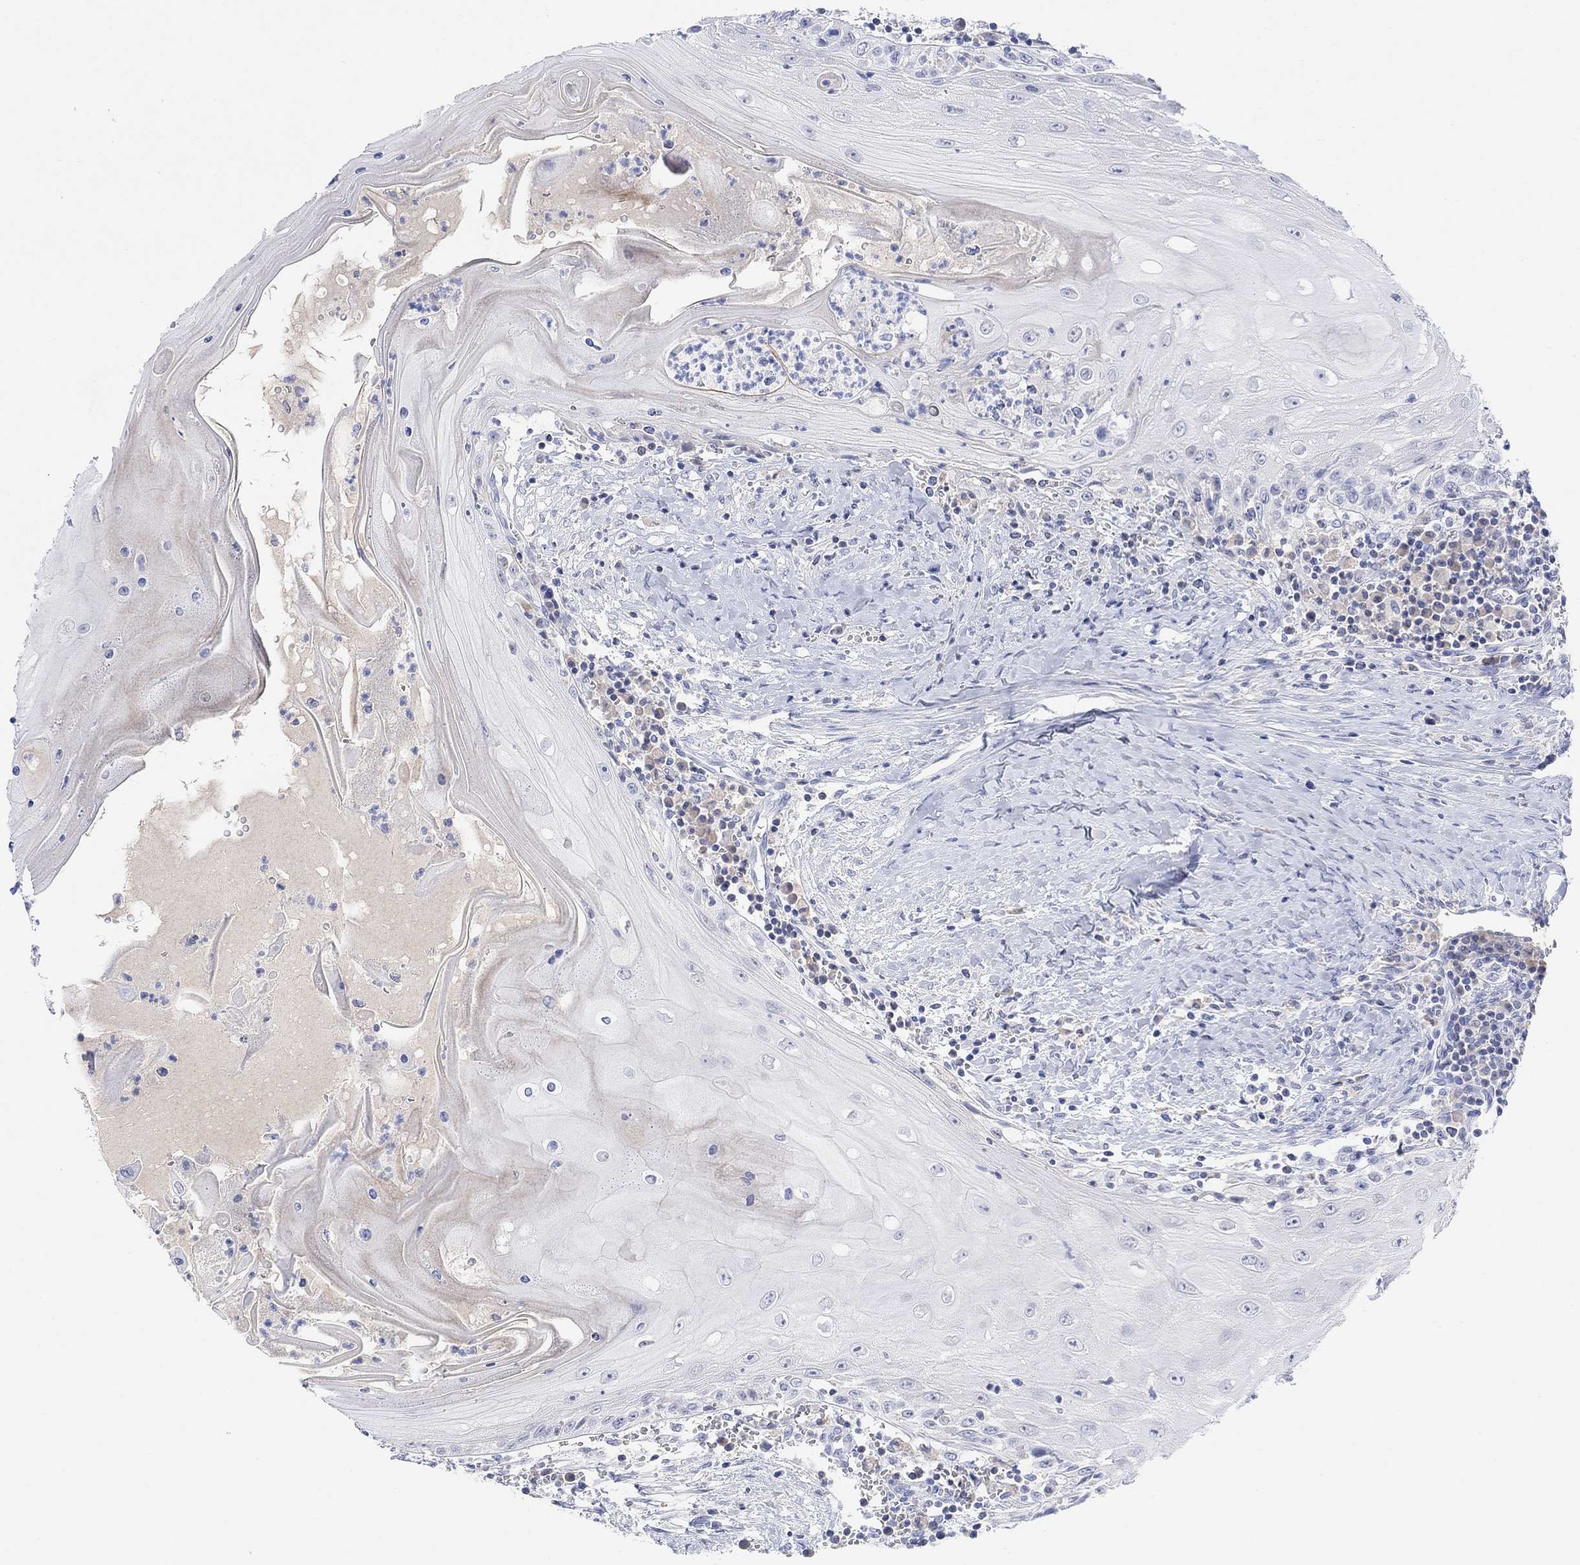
{"staining": {"intensity": "negative", "quantity": "none", "location": "none"}, "tissue": "head and neck cancer", "cell_type": "Tumor cells", "image_type": "cancer", "snomed": [{"axis": "morphology", "description": "Squamous cell carcinoma, NOS"}, {"axis": "topography", "description": "Oral tissue"}, {"axis": "topography", "description": "Head-Neck"}], "caption": "Histopathology image shows no significant protein staining in tumor cells of squamous cell carcinoma (head and neck).", "gene": "TYR", "patient": {"sex": "male", "age": 58}}